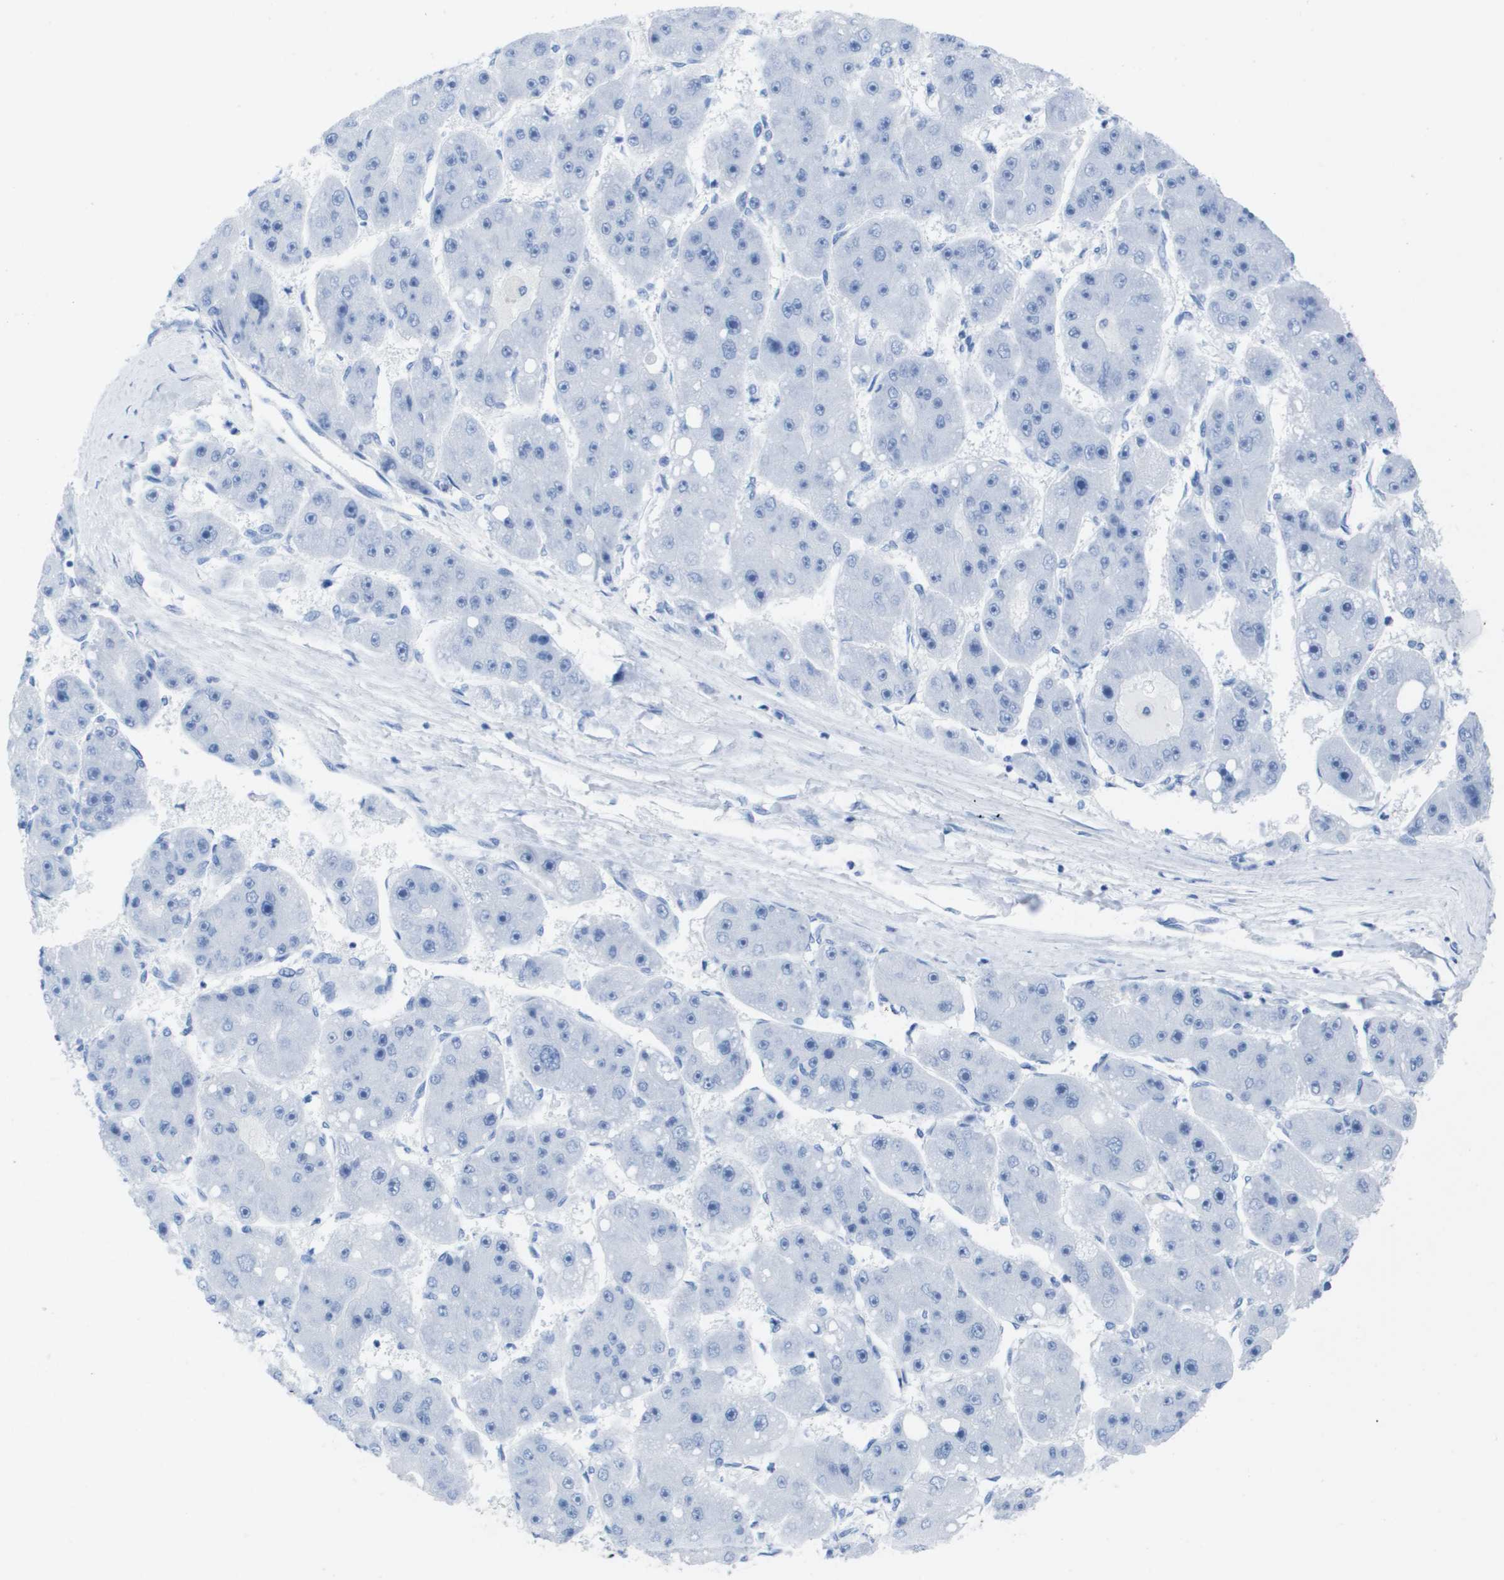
{"staining": {"intensity": "negative", "quantity": "none", "location": "none"}, "tissue": "liver cancer", "cell_type": "Tumor cells", "image_type": "cancer", "snomed": [{"axis": "morphology", "description": "Carcinoma, Hepatocellular, NOS"}, {"axis": "topography", "description": "Liver"}], "caption": "Human liver cancer (hepatocellular carcinoma) stained for a protein using immunohistochemistry (IHC) demonstrates no expression in tumor cells.", "gene": "KCNA3", "patient": {"sex": "female", "age": 61}}